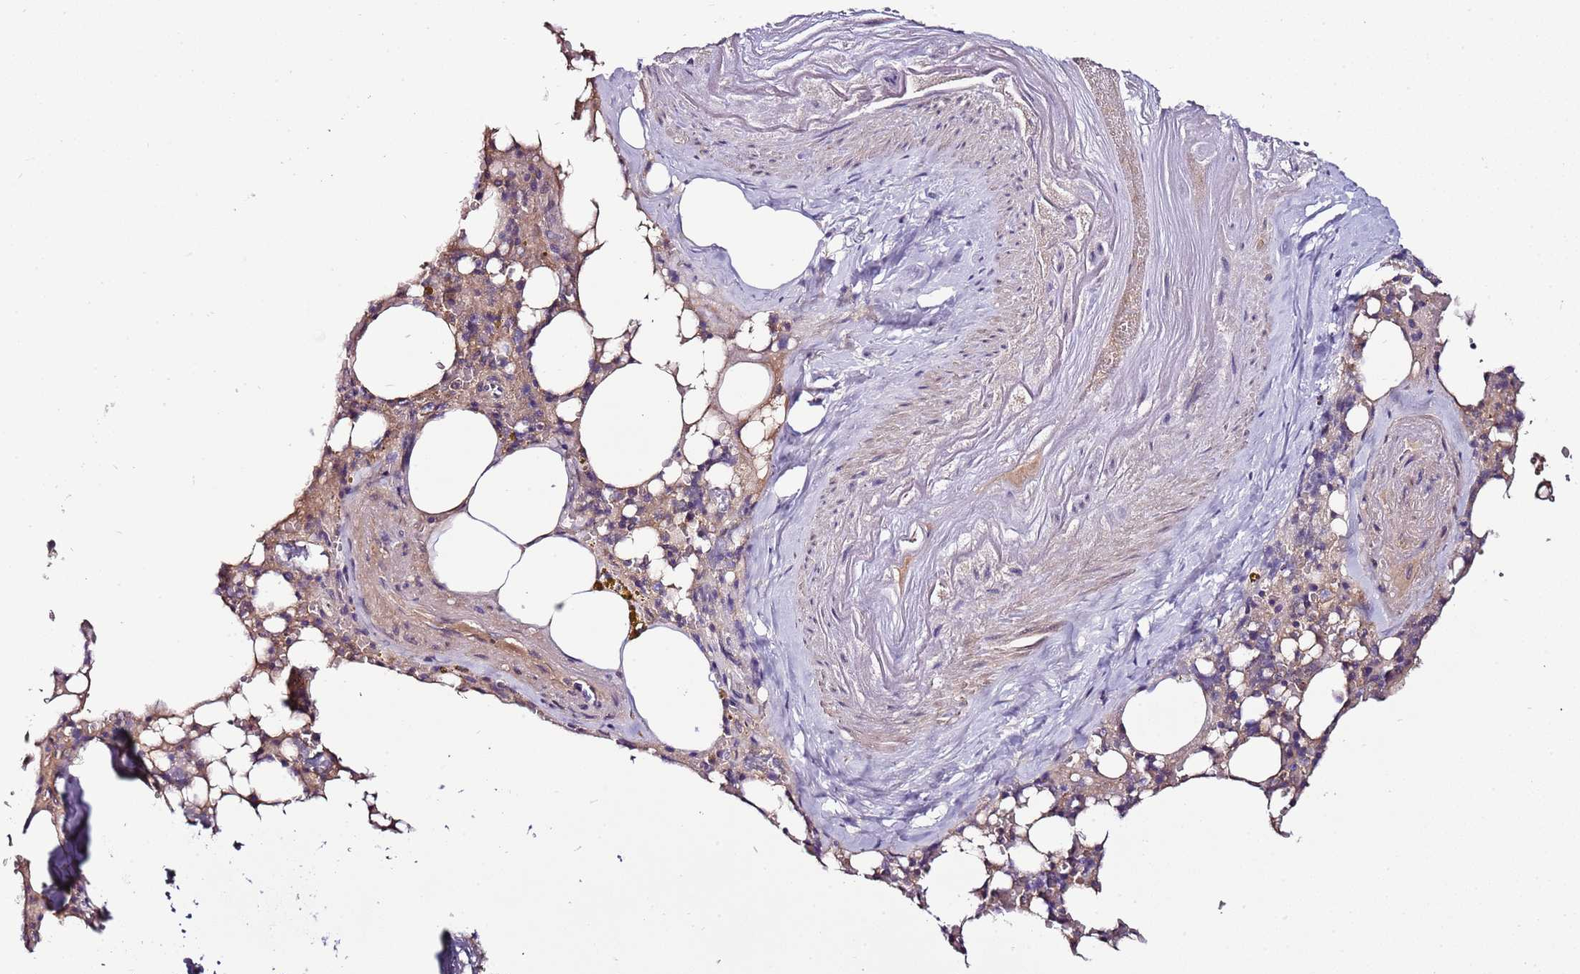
{"staining": {"intensity": "negative", "quantity": "none", "location": "none"}, "tissue": "bone marrow", "cell_type": "Hematopoietic cells", "image_type": "normal", "snomed": [{"axis": "morphology", "description": "Normal tissue, NOS"}, {"axis": "topography", "description": "Bone marrow"}], "caption": "Immunohistochemical staining of unremarkable human bone marrow exhibits no significant expression in hematopoietic cells. (Immunohistochemistry (ihc), brightfield microscopy, high magnification).", "gene": "FAM20A", "patient": {"sex": "male", "age": 64}}